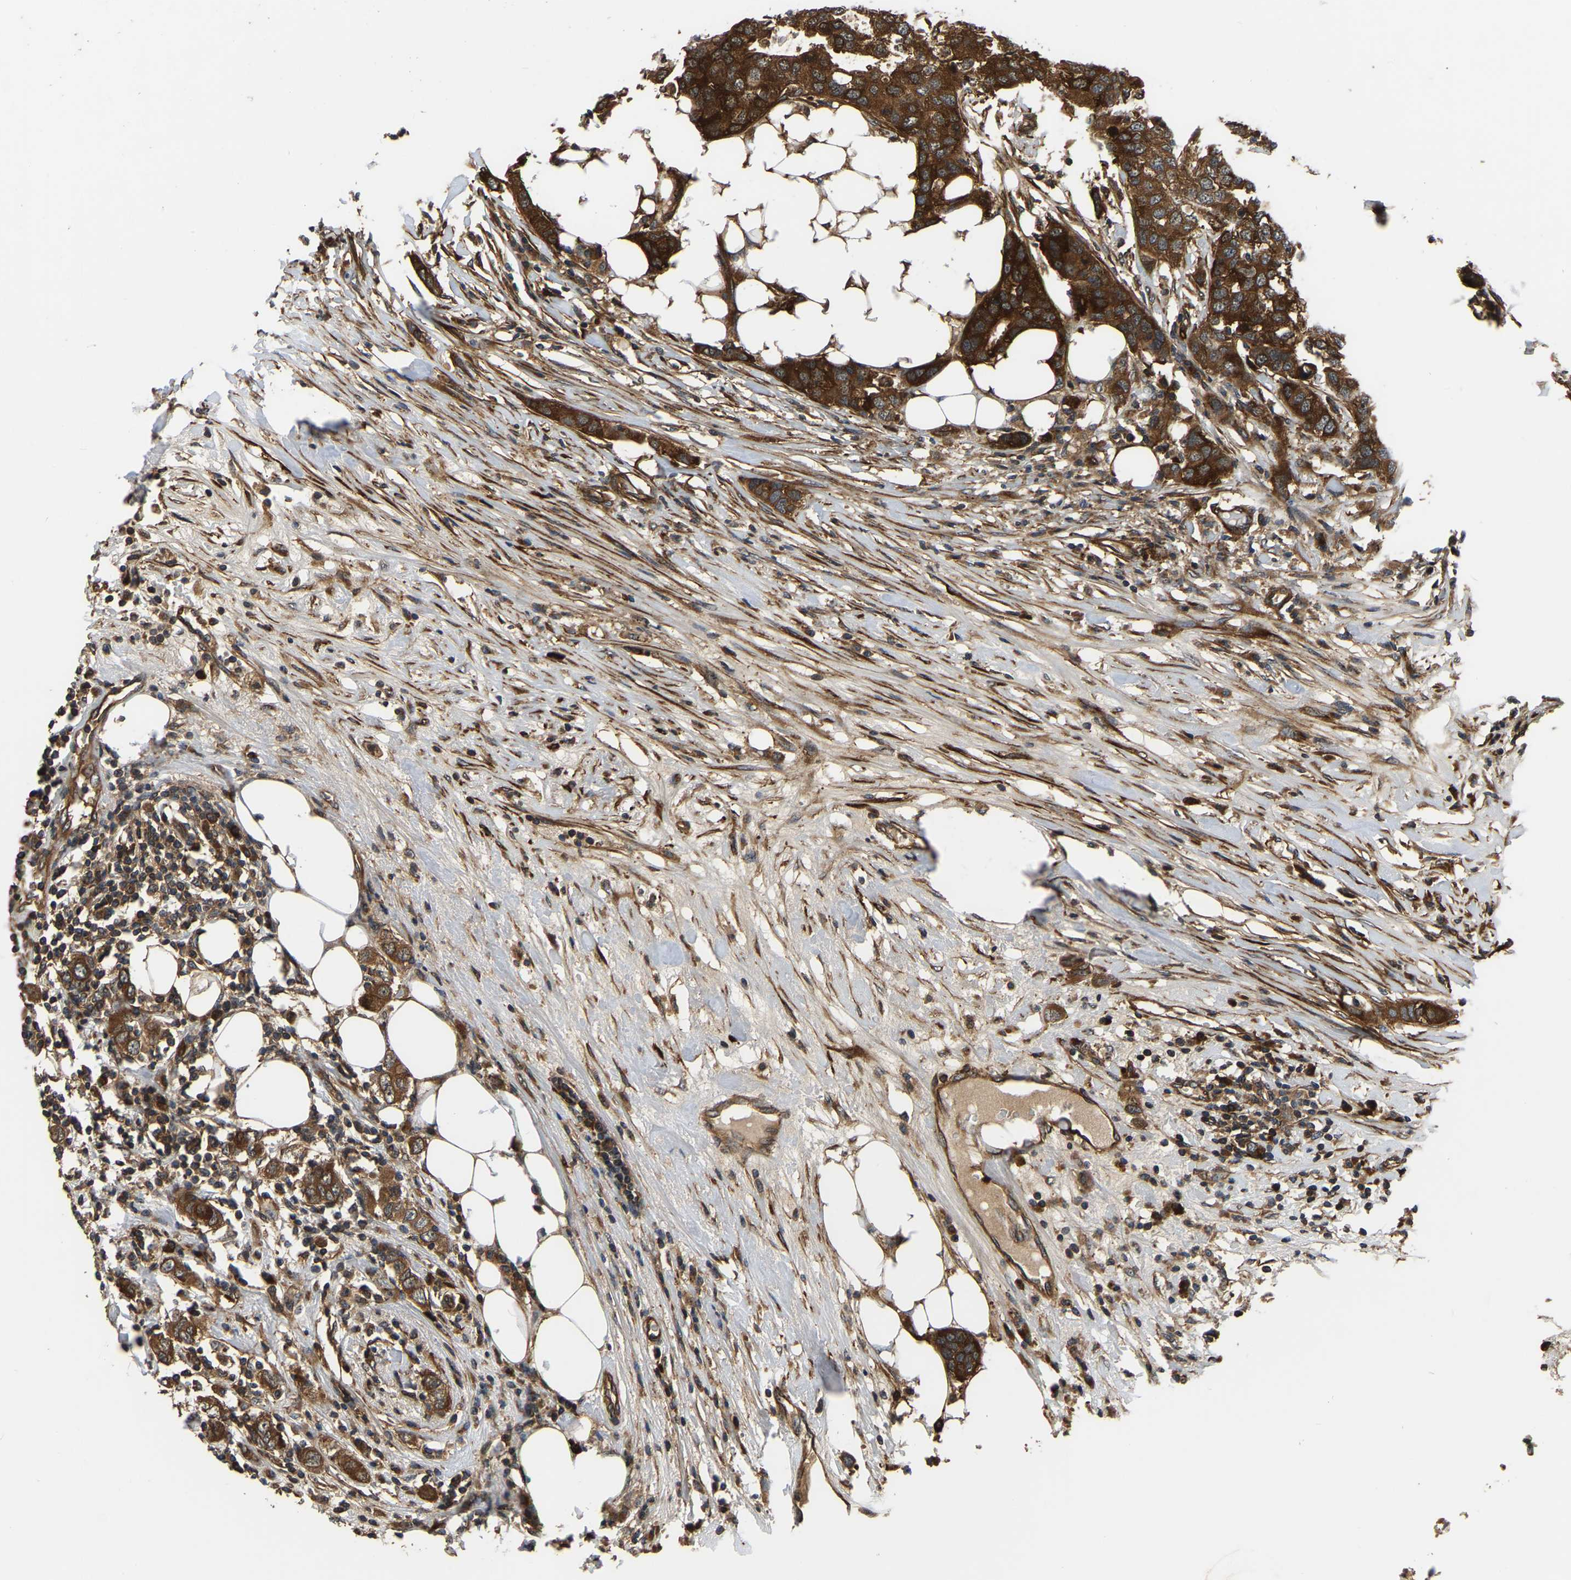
{"staining": {"intensity": "strong", "quantity": ">75%", "location": "cytoplasmic/membranous"}, "tissue": "breast cancer", "cell_type": "Tumor cells", "image_type": "cancer", "snomed": [{"axis": "morphology", "description": "Duct carcinoma"}, {"axis": "topography", "description": "Breast"}], "caption": "A brown stain shows strong cytoplasmic/membranous staining of a protein in human breast cancer (invasive ductal carcinoma) tumor cells. (Brightfield microscopy of DAB IHC at high magnification).", "gene": "GARS1", "patient": {"sex": "female", "age": 50}}